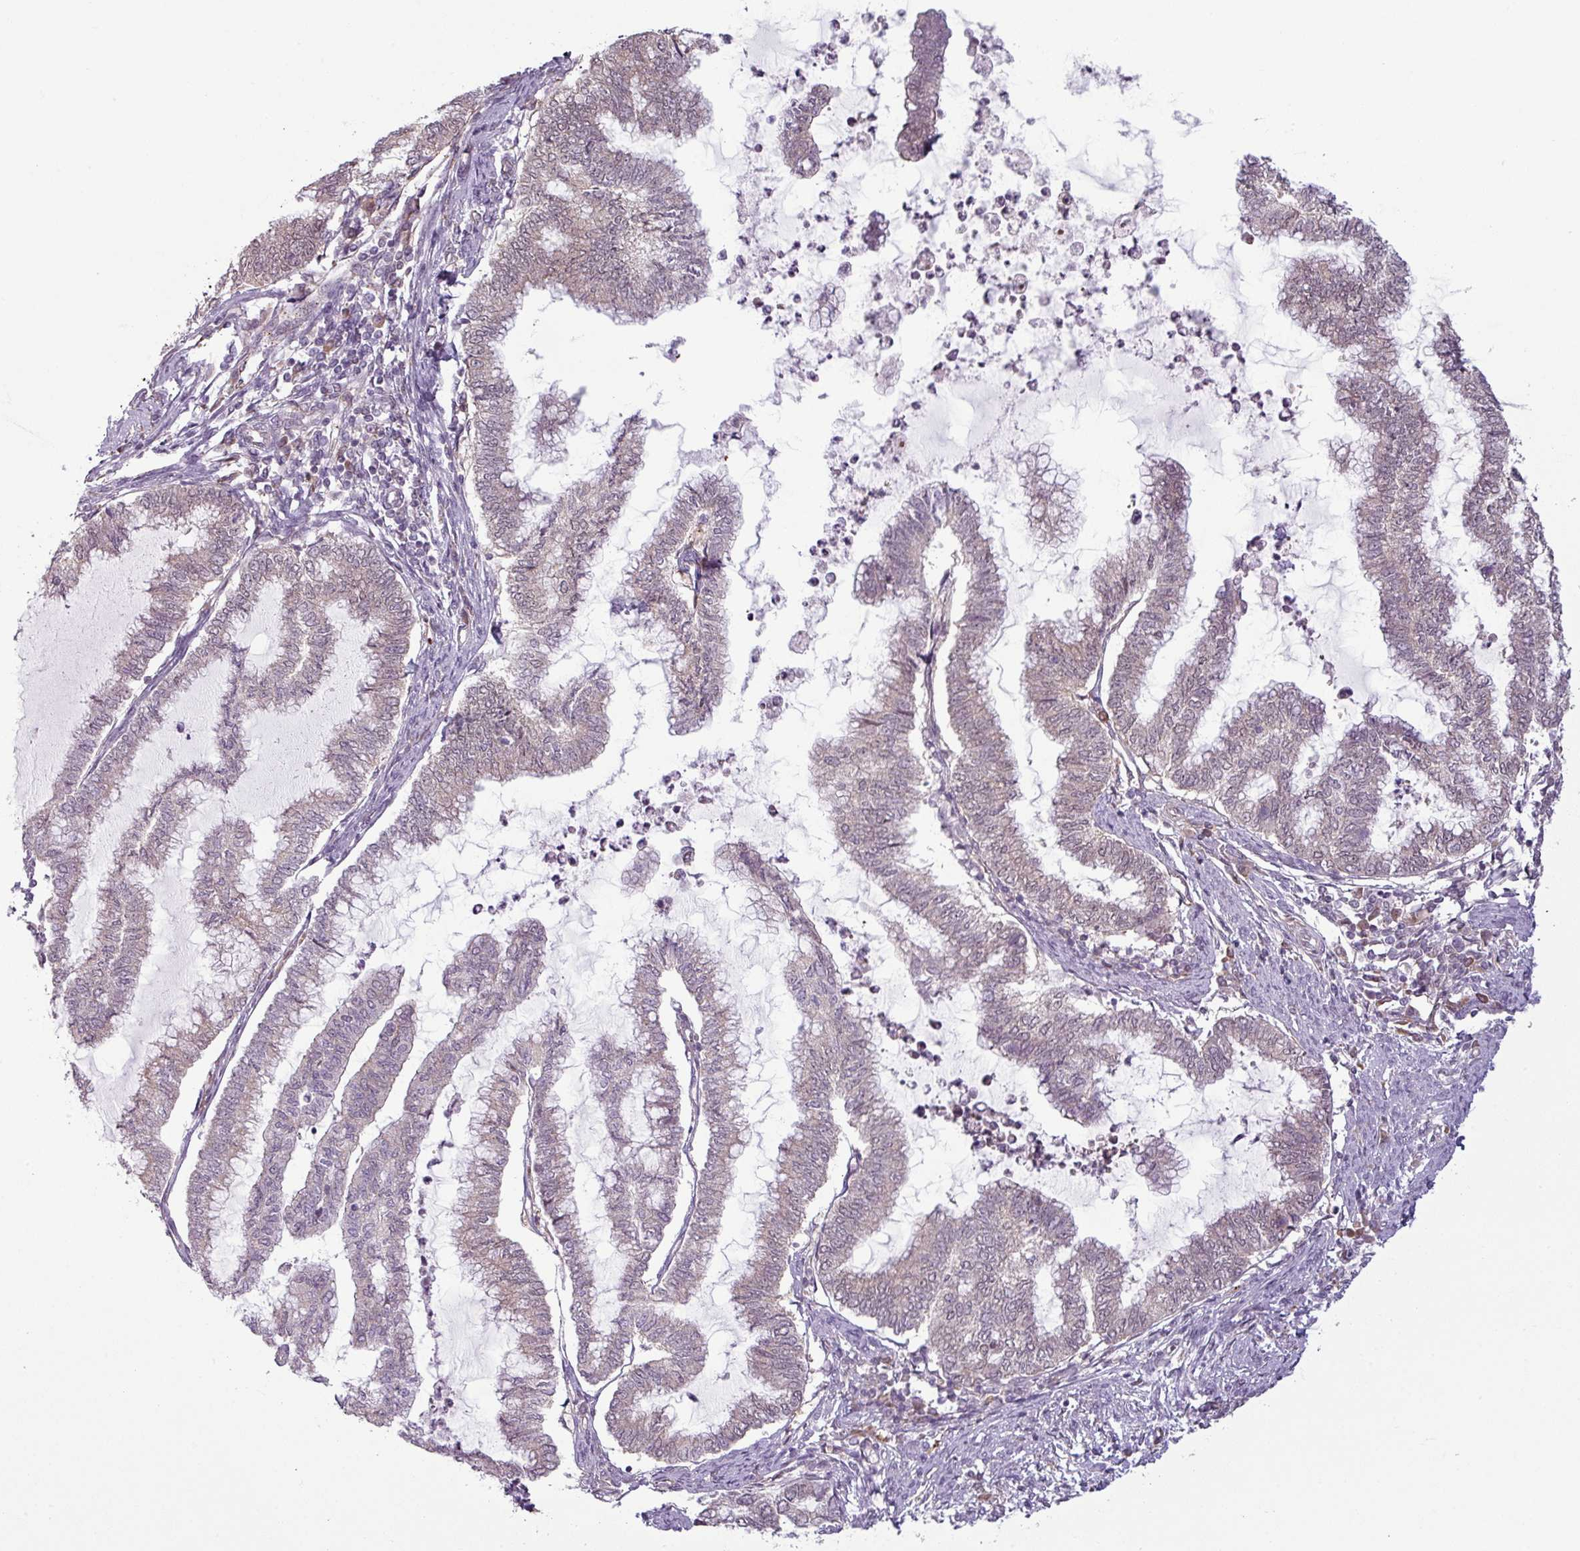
{"staining": {"intensity": "weak", "quantity": "<25%", "location": "cytoplasmic/membranous,nuclear"}, "tissue": "endometrial cancer", "cell_type": "Tumor cells", "image_type": "cancer", "snomed": [{"axis": "morphology", "description": "Adenocarcinoma, NOS"}, {"axis": "topography", "description": "Endometrium"}], "caption": "High magnification brightfield microscopy of endometrial adenocarcinoma stained with DAB (brown) and counterstained with hematoxylin (blue): tumor cells show no significant positivity.", "gene": "CCDC144A", "patient": {"sex": "female", "age": 79}}